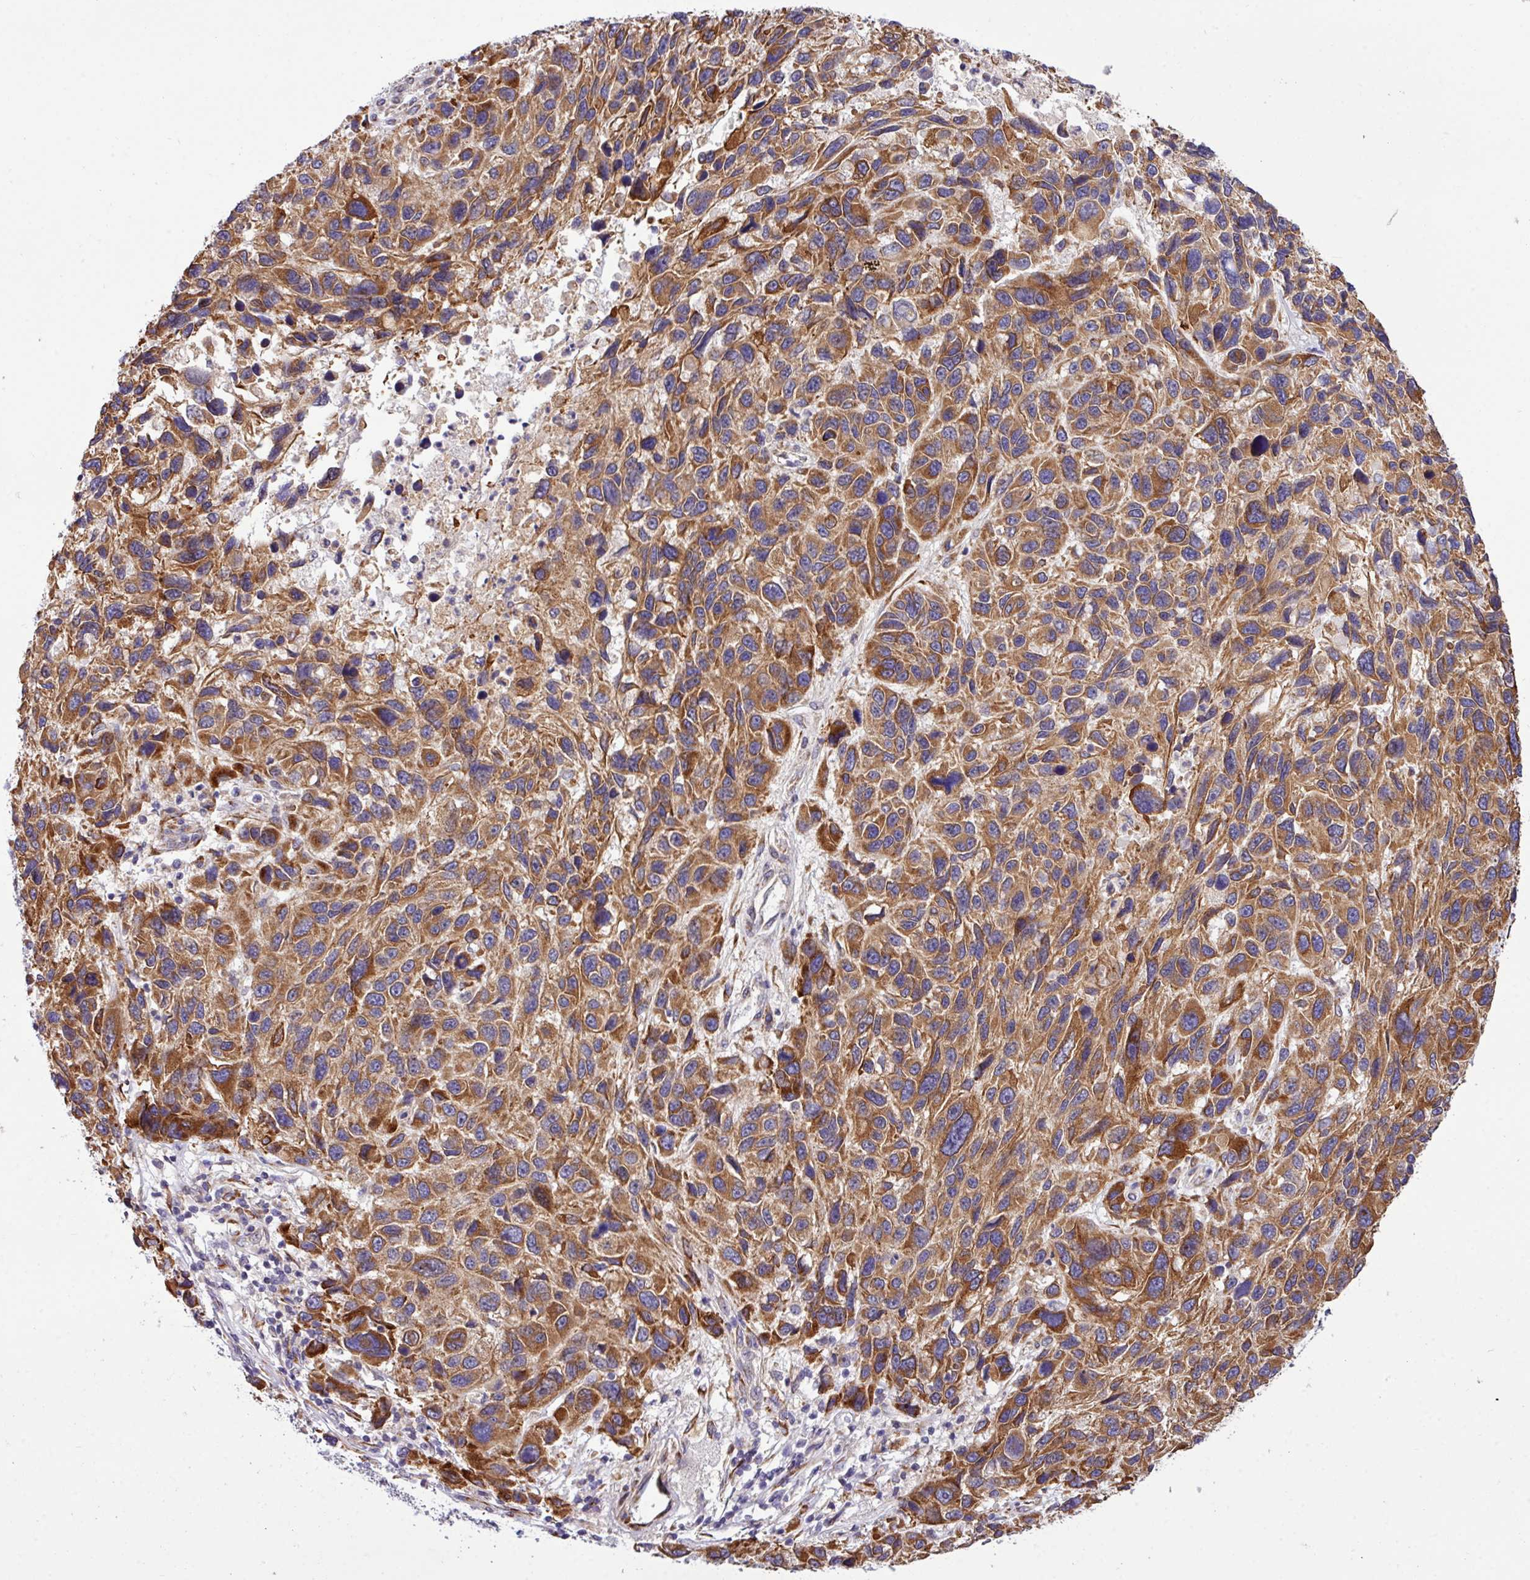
{"staining": {"intensity": "moderate", "quantity": ">75%", "location": "cytoplasmic/membranous"}, "tissue": "melanoma", "cell_type": "Tumor cells", "image_type": "cancer", "snomed": [{"axis": "morphology", "description": "Malignant melanoma, NOS"}, {"axis": "topography", "description": "Skin"}], "caption": "Protein staining shows moderate cytoplasmic/membranous staining in about >75% of tumor cells in malignant melanoma.", "gene": "TM2D2", "patient": {"sex": "male", "age": 53}}